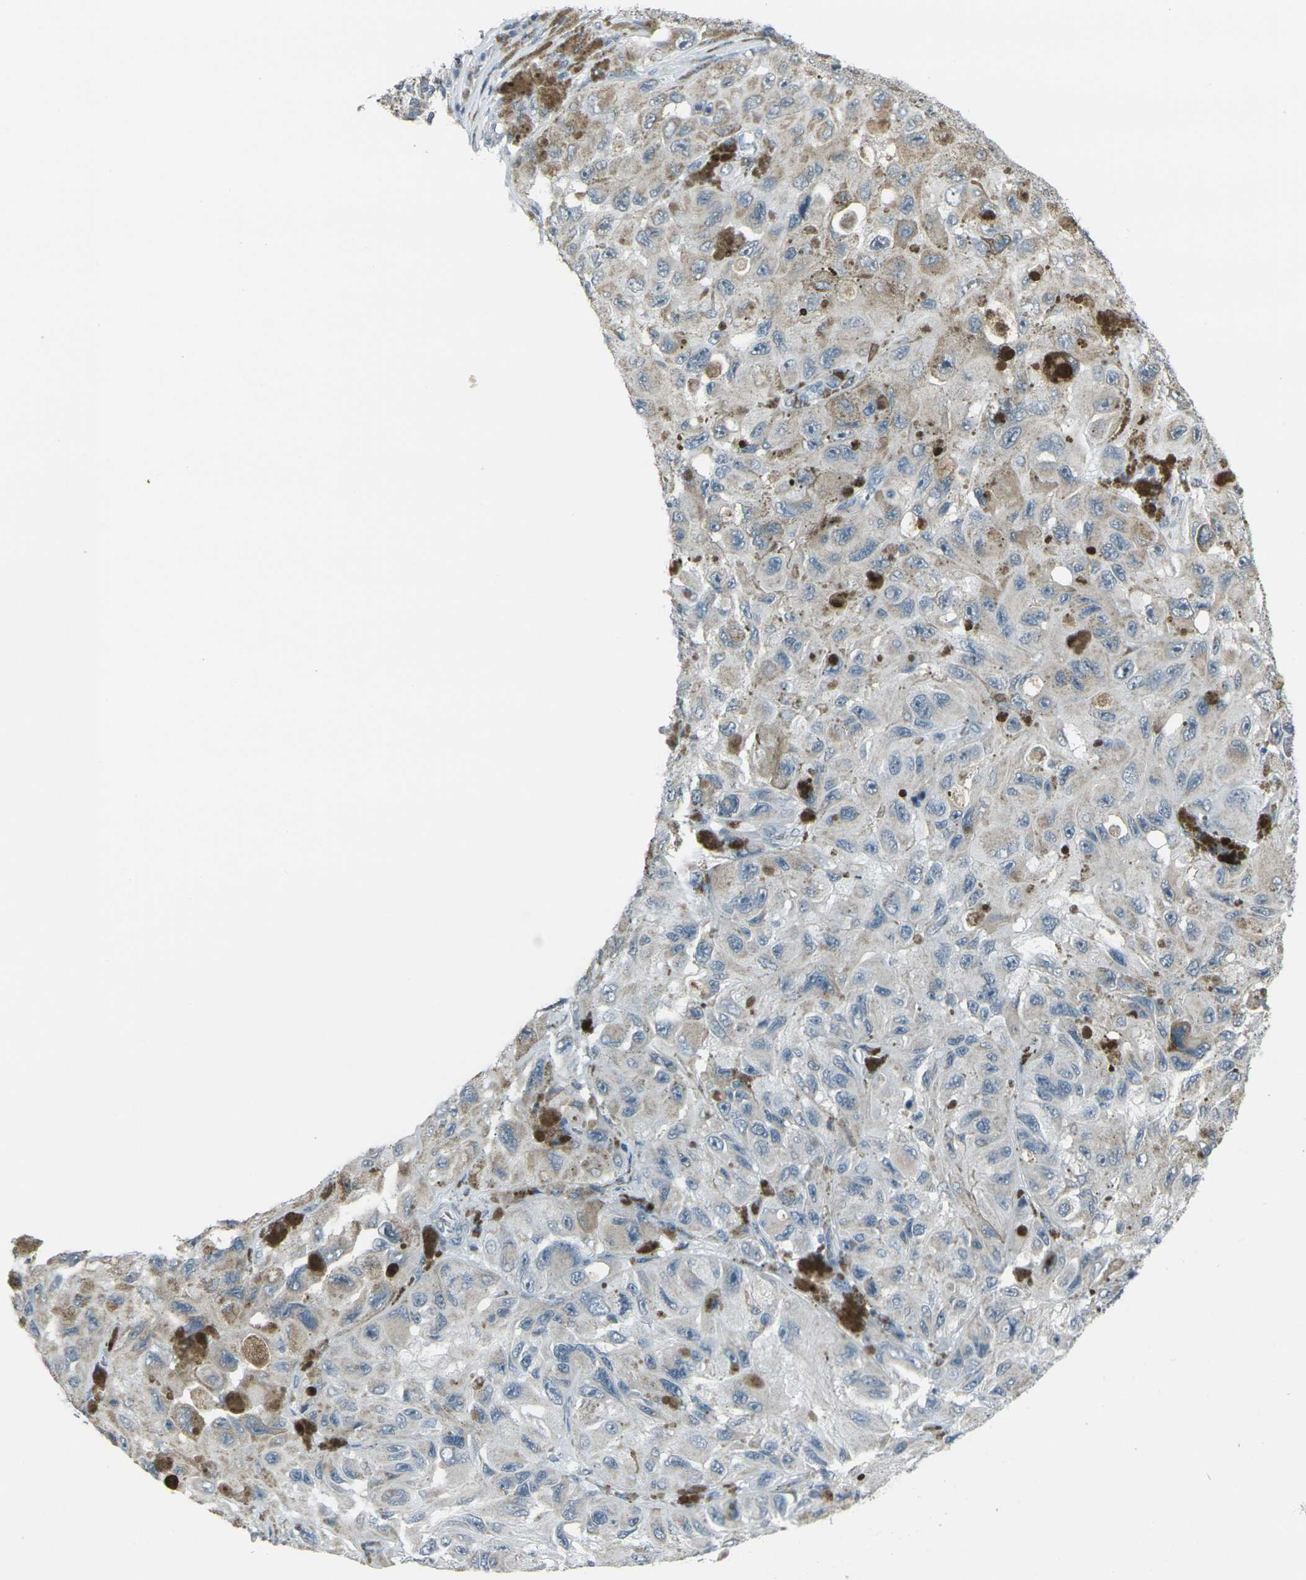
{"staining": {"intensity": "weak", "quantity": "<25%", "location": "cytoplasmic/membranous"}, "tissue": "melanoma", "cell_type": "Tumor cells", "image_type": "cancer", "snomed": [{"axis": "morphology", "description": "Malignant melanoma, NOS"}, {"axis": "topography", "description": "Skin"}], "caption": "High power microscopy histopathology image of an immunohistochemistry (IHC) photomicrograph of melanoma, revealing no significant positivity in tumor cells.", "gene": "H2BC1", "patient": {"sex": "female", "age": 73}}